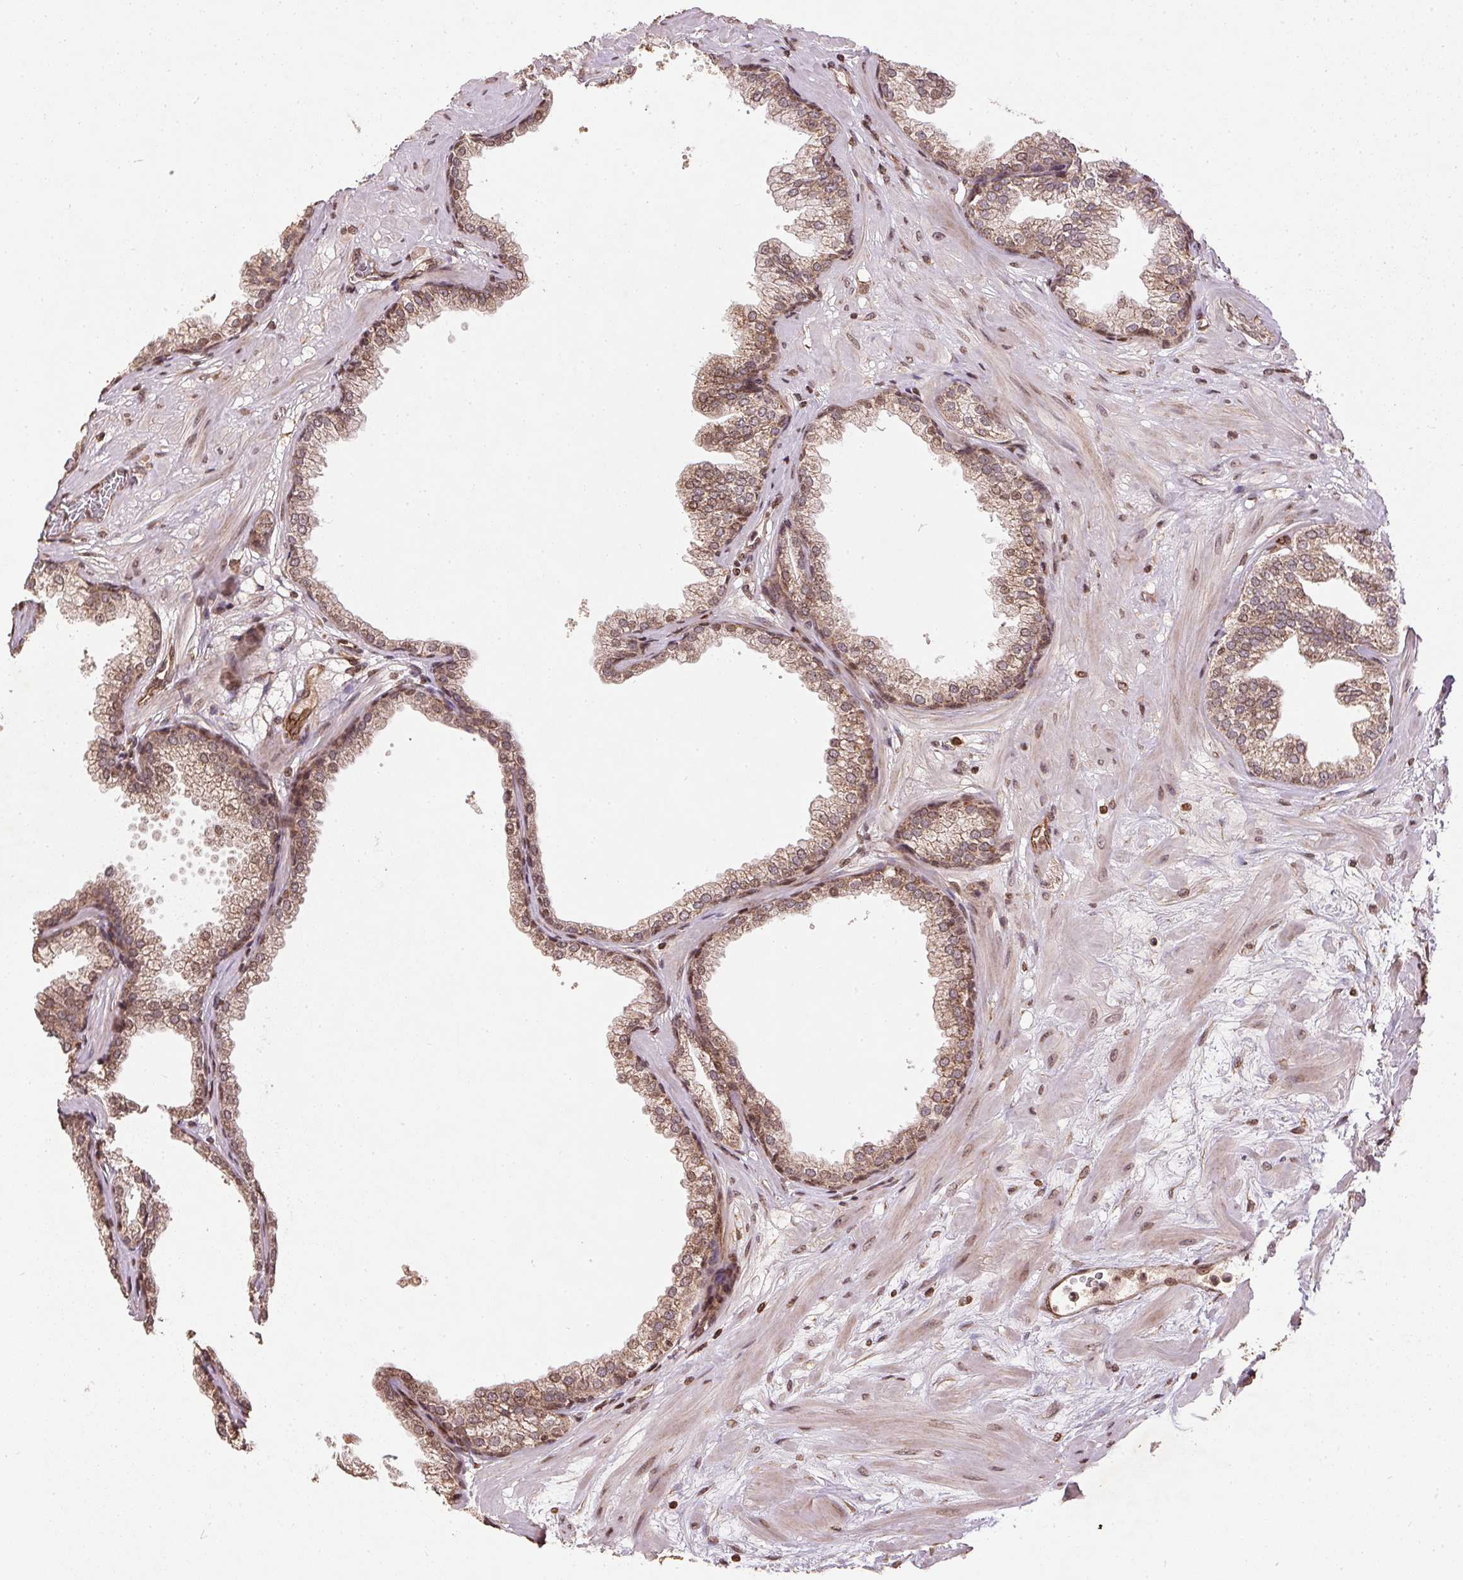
{"staining": {"intensity": "moderate", "quantity": ">75%", "location": "cytoplasmic/membranous"}, "tissue": "prostate", "cell_type": "Glandular cells", "image_type": "normal", "snomed": [{"axis": "morphology", "description": "Normal tissue, NOS"}, {"axis": "topography", "description": "Prostate"}], "caption": "This is a micrograph of immunohistochemistry (IHC) staining of unremarkable prostate, which shows moderate expression in the cytoplasmic/membranous of glandular cells.", "gene": "SPRED2", "patient": {"sex": "male", "age": 37}}